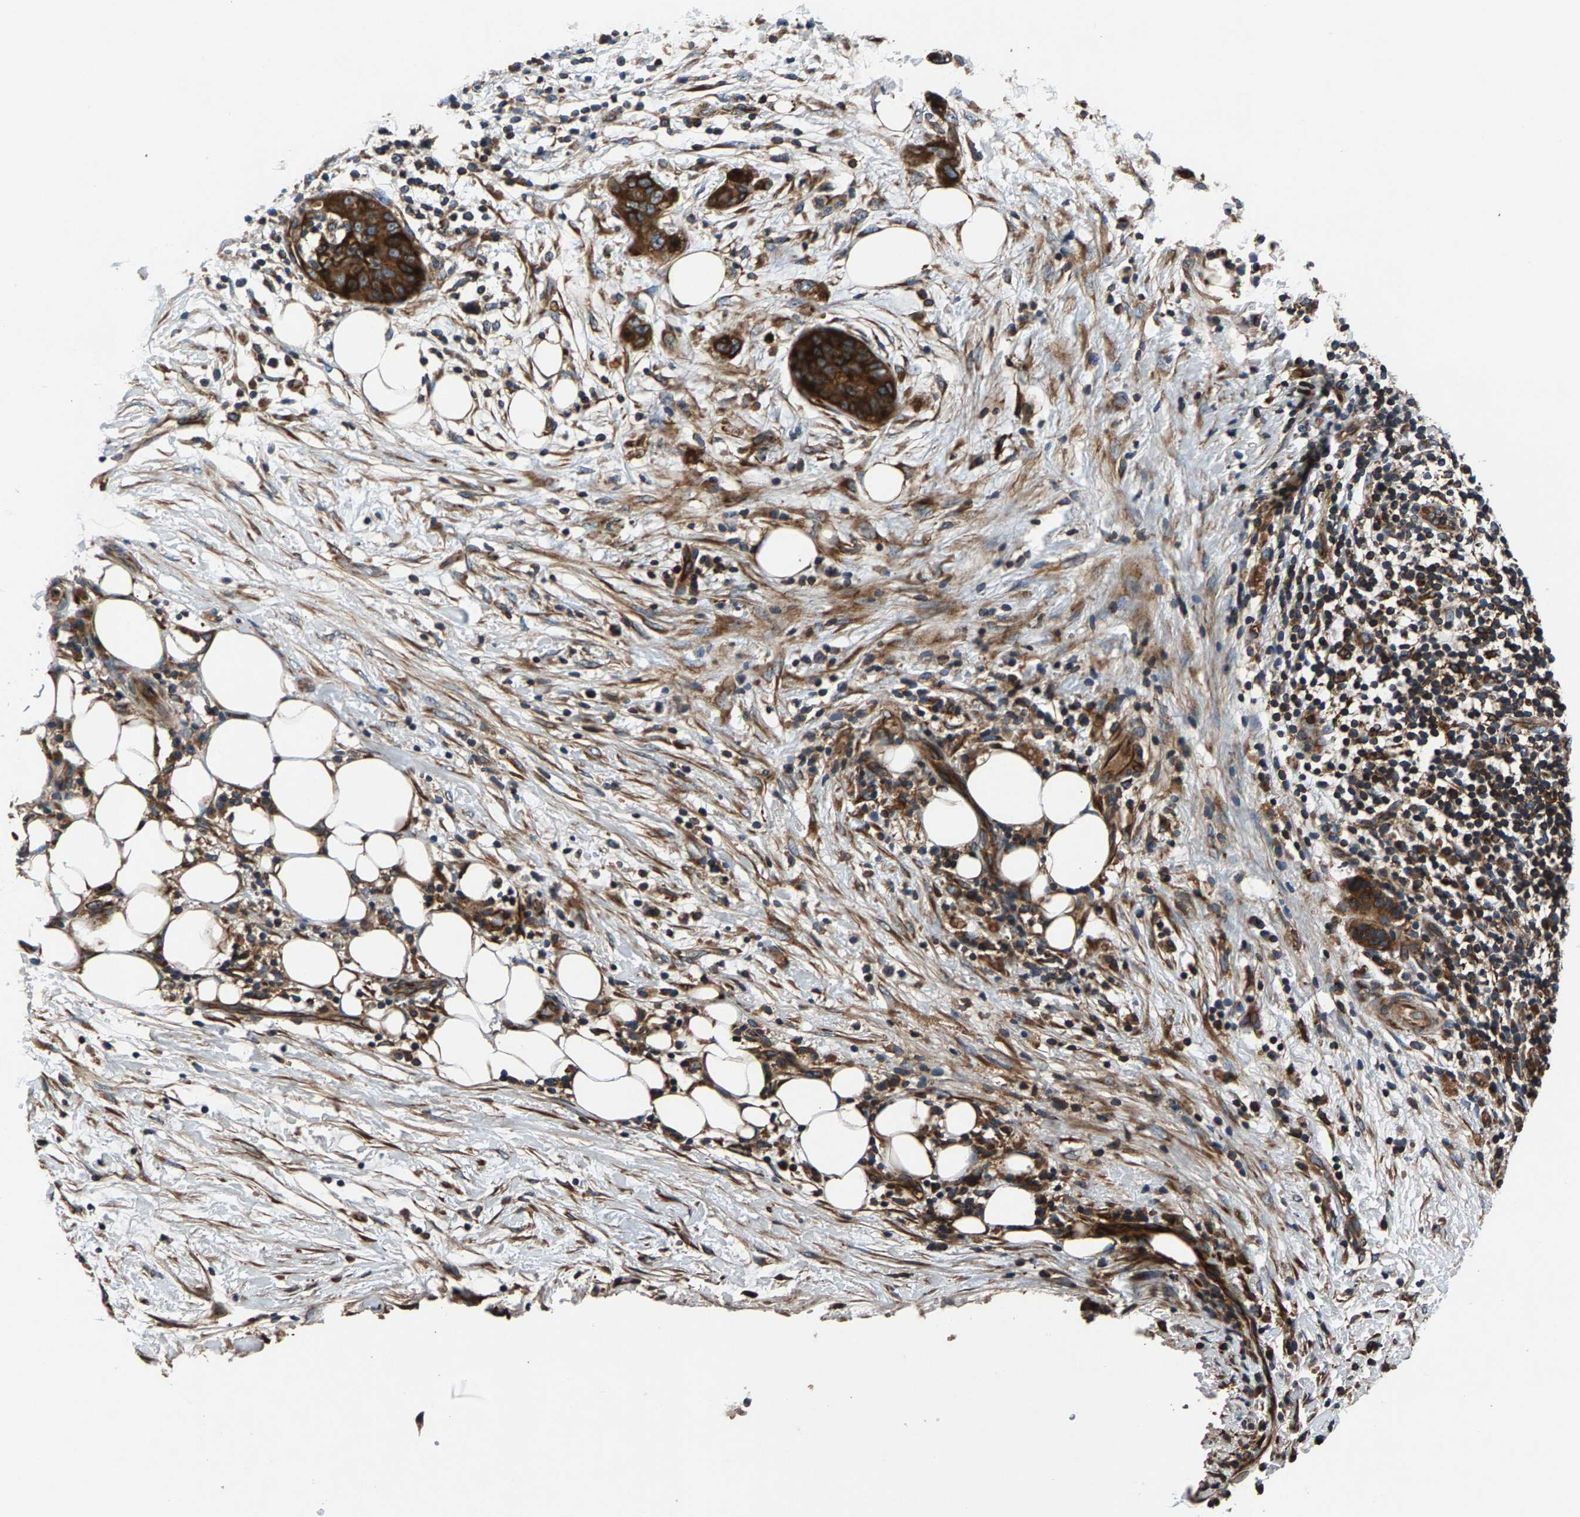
{"staining": {"intensity": "strong", "quantity": ">75%", "location": "cytoplasmic/membranous"}, "tissue": "pancreatic cancer", "cell_type": "Tumor cells", "image_type": "cancer", "snomed": [{"axis": "morphology", "description": "Adenocarcinoma, NOS"}, {"axis": "topography", "description": "Pancreas"}], "caption": "High-power microscopy captured an immunohistochemistry (IHC) micrograph of adenocarcinoma (pancreatic), revealing strong cytoplasmic/membranous positivity in about >75% of tumor cells. The protein is shown in brown color, while the nuclei are stained blue.", "gene": "LPCAT1", "patient": {"sex": "female", "age": 78}}